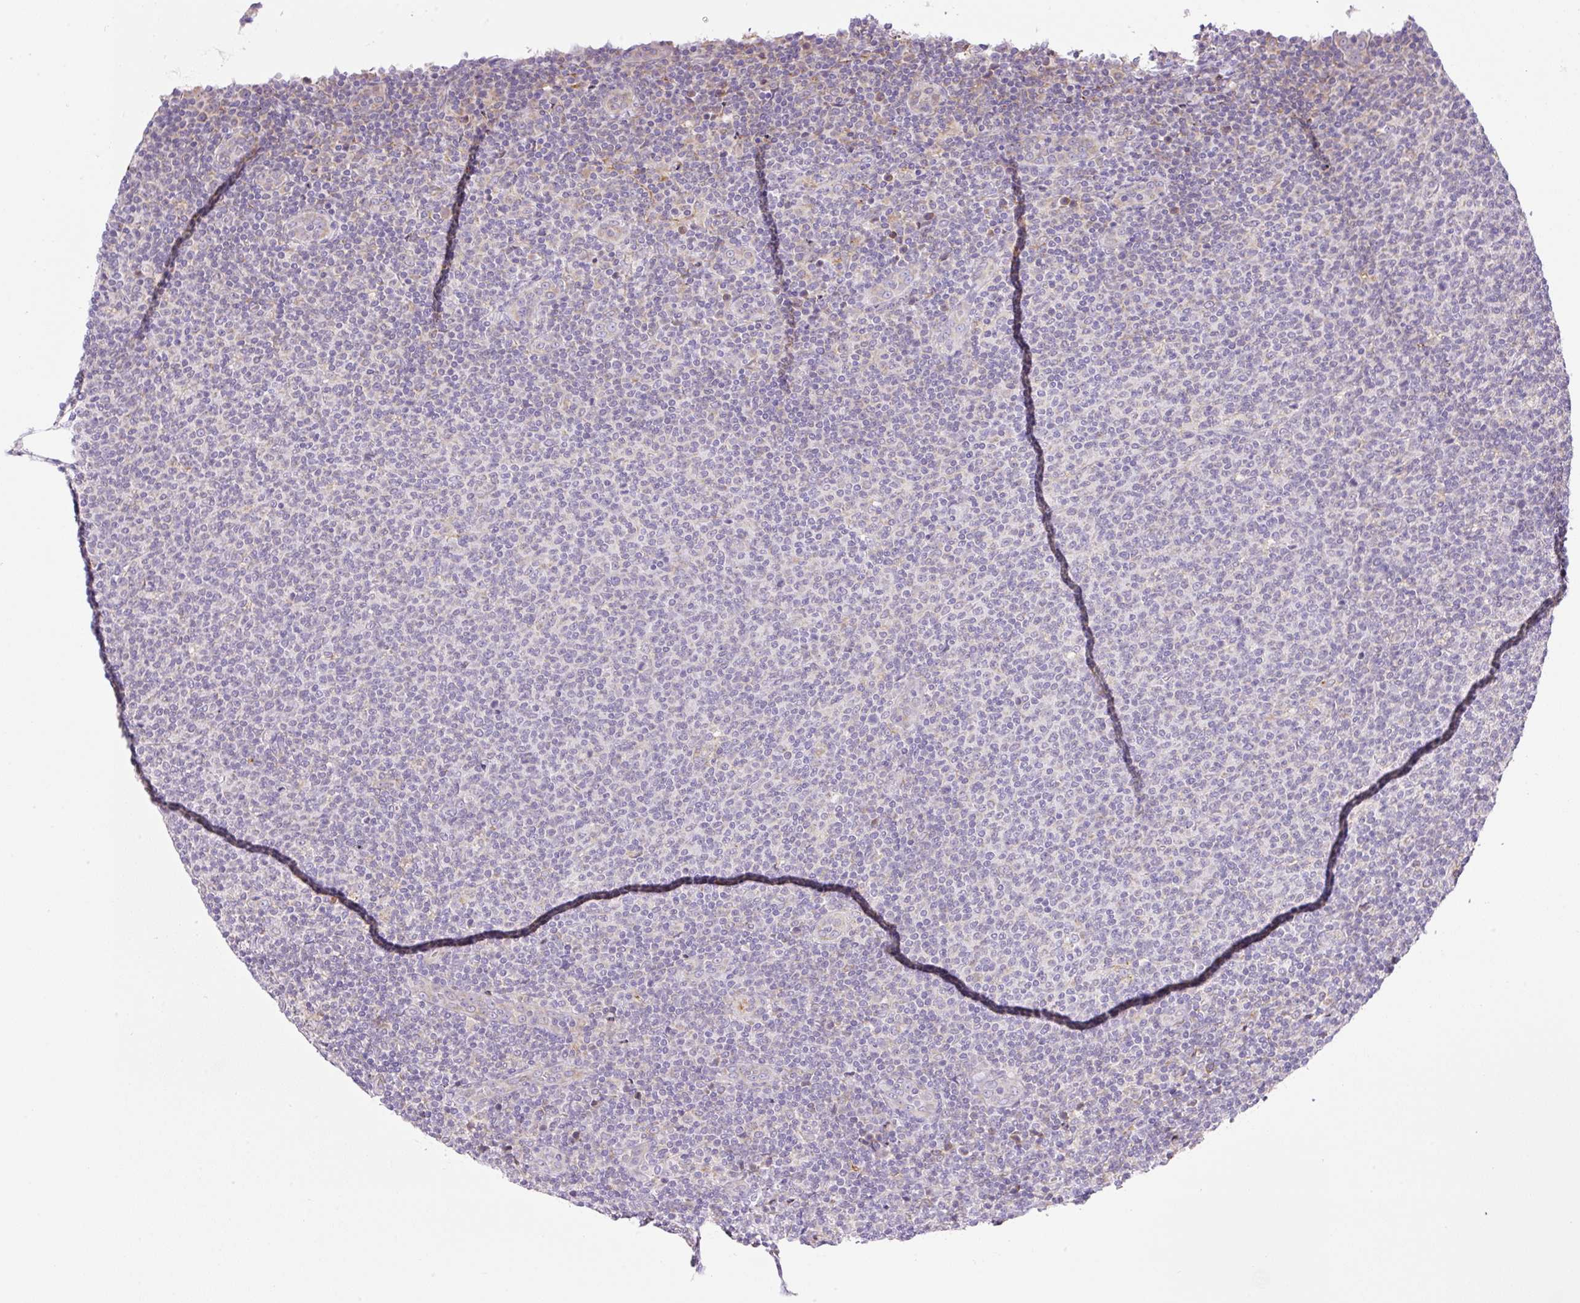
{"staining": {"intensity": "negative", "quantity": "none", "location": "none"}, "tissue": "lymphoma", "cell_type": "Tumor cells", "image_type": "cancer", "snomed": [{"axis": "morphology", "description": "Malignant lymphoma, non-Hodgkin's type, Low grade"}, {"axis": "topography", "description": "Lymph node"}], "caption": "Immunohistochemical staining of lymphoma exhibits no significant positivity in tumor cells.", "gene": "POFUT1", "patient": {"sex": "male", "age": 66}}